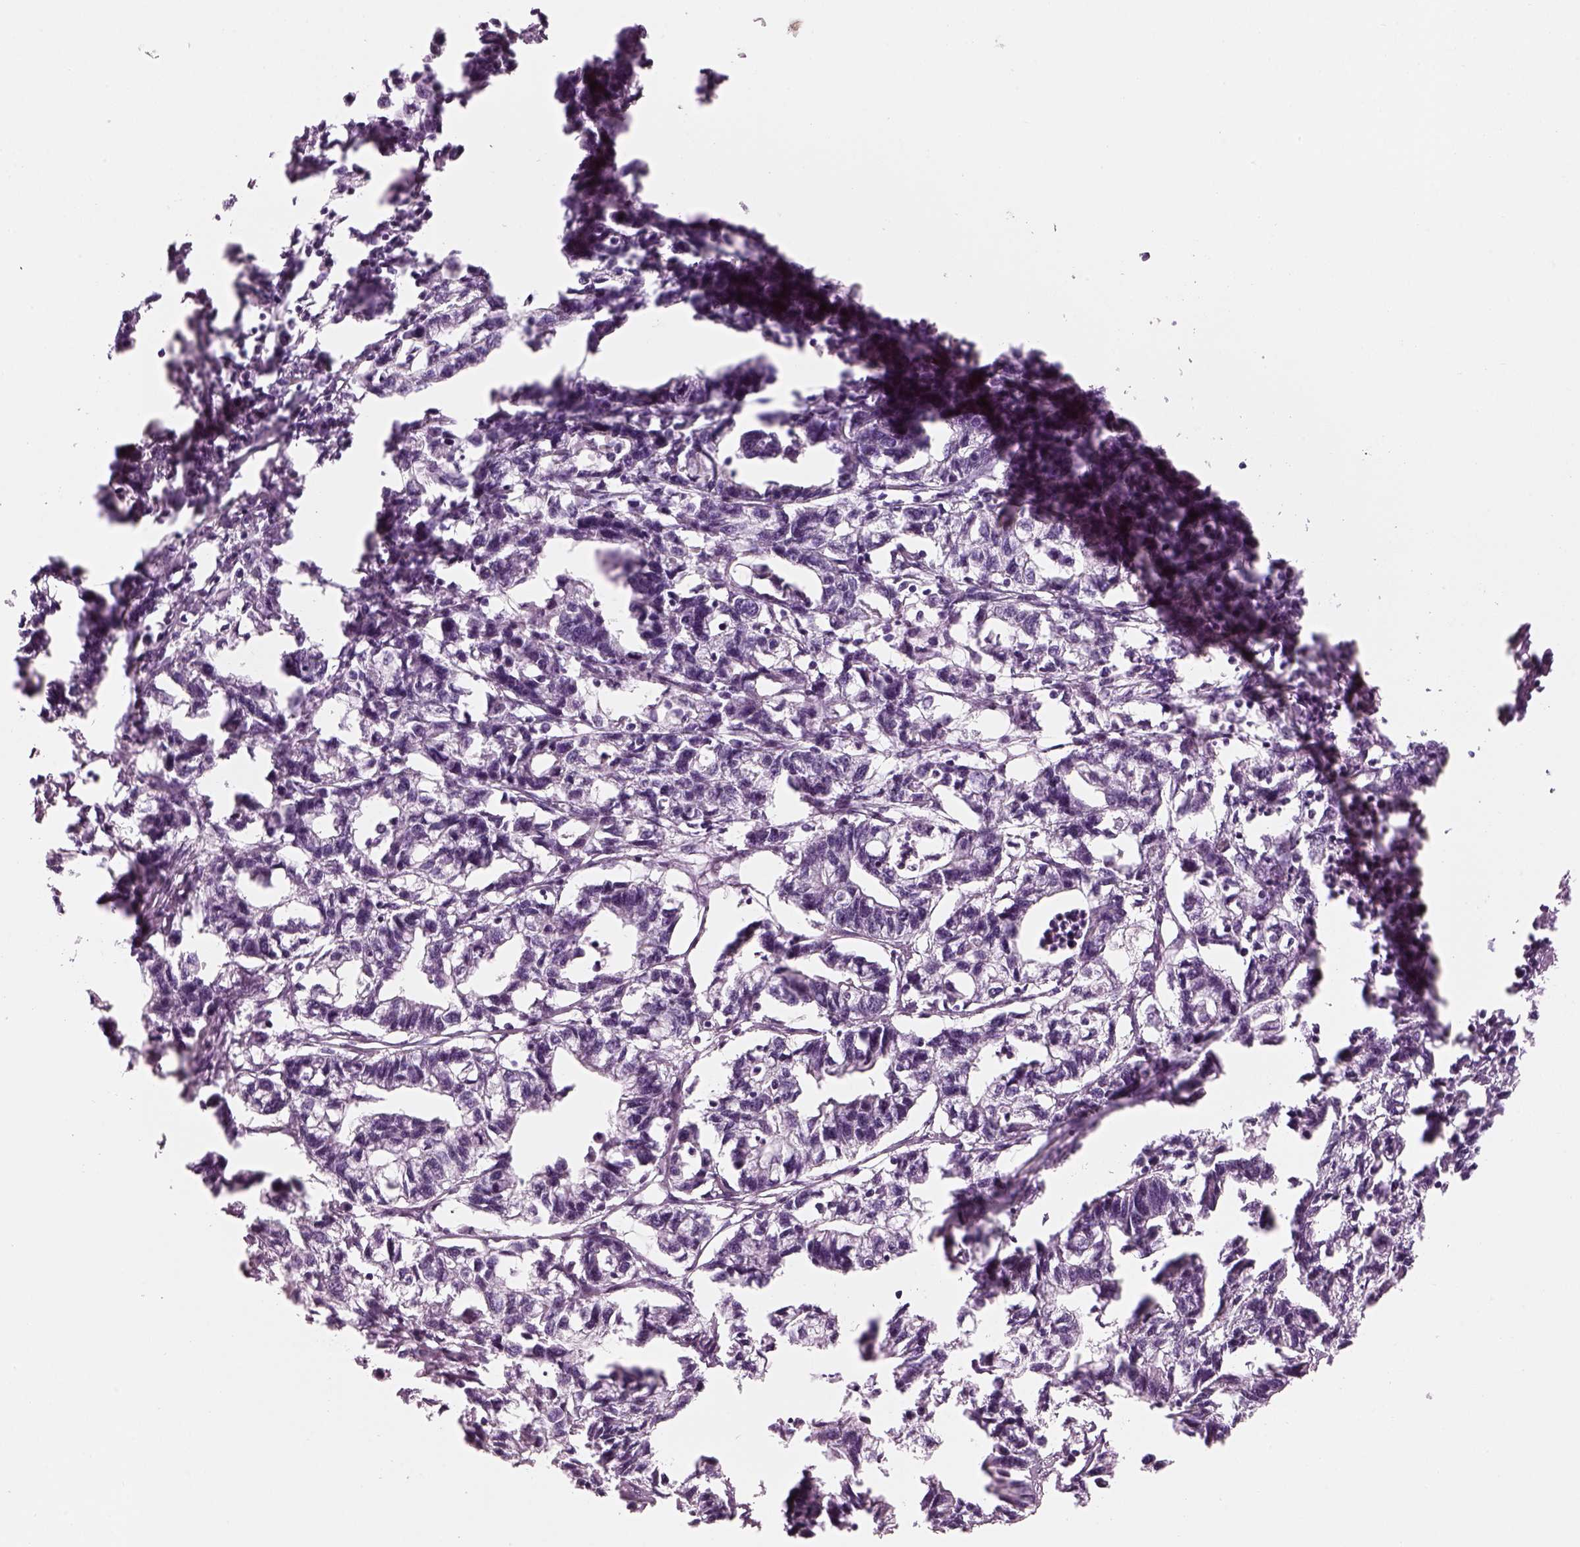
{"staining": {"intensity": "negative", "quantity": "none", "location": "none"}, "tissue": "stomach cancer", "cell_type": "Tumor cells", "image_type": "cancer", "snomed": [{"axis": "morphology", "description": "Adenocarcinoma, NOS"}, {"axis": "topography", "description": "Stomach"}], "caption": "Stomach adenocarcinoma was stained to show a protein in brown. There is no significant positivity in tumor cells.", "gene": "SAG", "patient": {"sex": "male", "age": 83}}